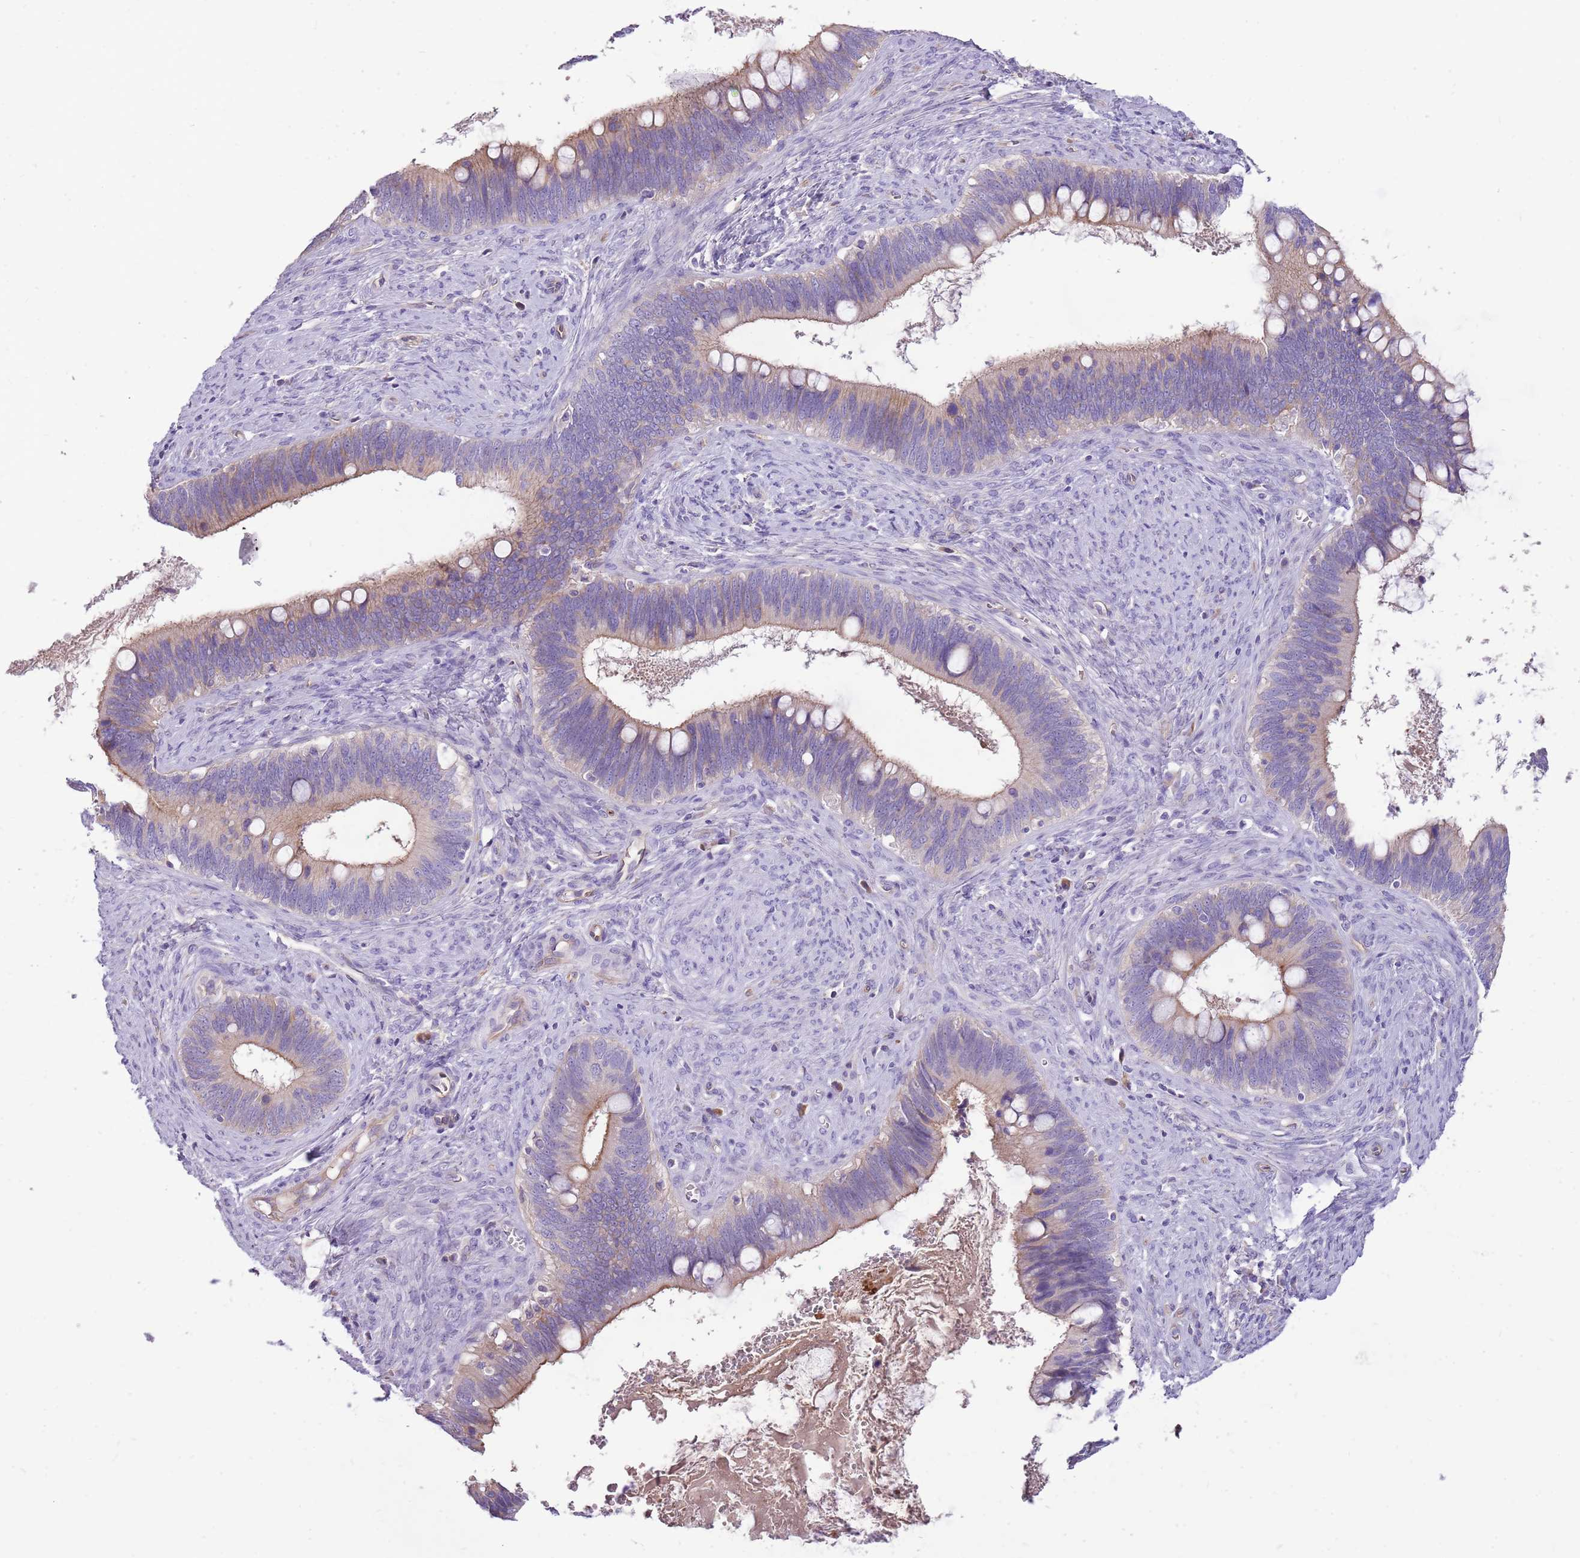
{"staining": {"intensity": "moderate", "quantity": "25%-75%", "location": "cytoplasmic/membranous"}, "tissue": "cervical cancer", "cell_type": "Tumor cells", "image_type": "cancer", "snomed": [{"axis": "morphology", "description": "Adenocarcinoma, NOS"}, {"axis": "topography", "description": "Cervix"}], "caption": "Immunohistochemical staining of human cervical cancer exhibits medium levels of moderate cytoplasmic/membranous positivity in about 25%-75% of tumor cells. The protein of interest is stained brown, and the nuclei are stained in blue (DAB (3,3'-diaminobenzidine) IHC with brightfield microscopy, high magnification).", "gene": "NTN4", "patient": {"sex": "female", "age": 42}}